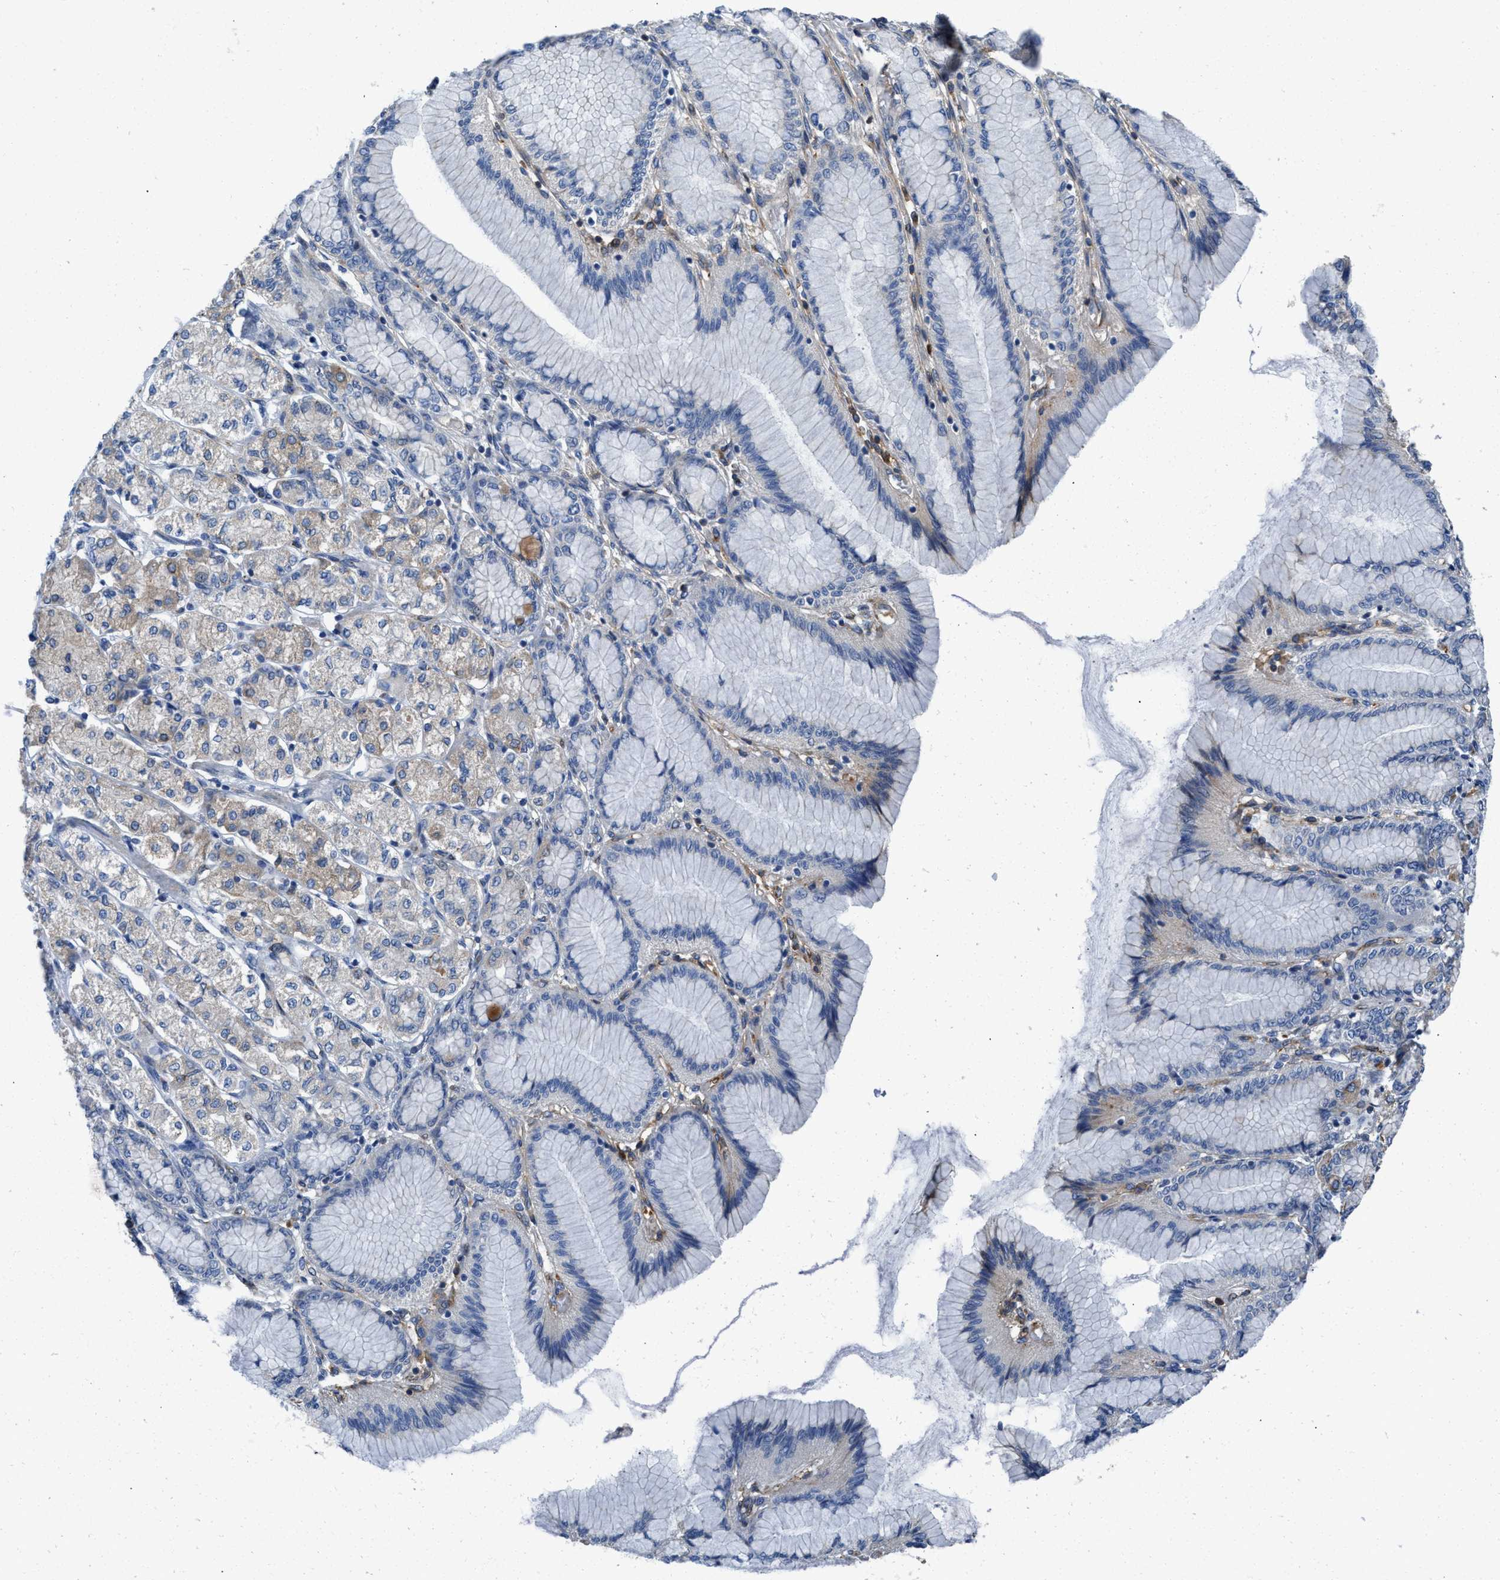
{"staining": {"intensity": "weak", "quantity": "25%-75%", "location": "cytoplasmic/membranous"}, "tissue": "stomach cancer", "cell_type": "Tumor cells", "image_type": "cancer", "snomed": [{"axis": "morphology", "description": "Adenocarcinoma, NOS"}, {"axis": "topography", "description": "Stomach"}], "caption": "Immunohistochemistry of human adenocarcinoma (stomach) shows low levels of weak cytoplasmic/membranous staining in approximately 25%-75% of tumor cells.", "gene": "GGCX", "patient": {"sex": "female", "age": 65}}